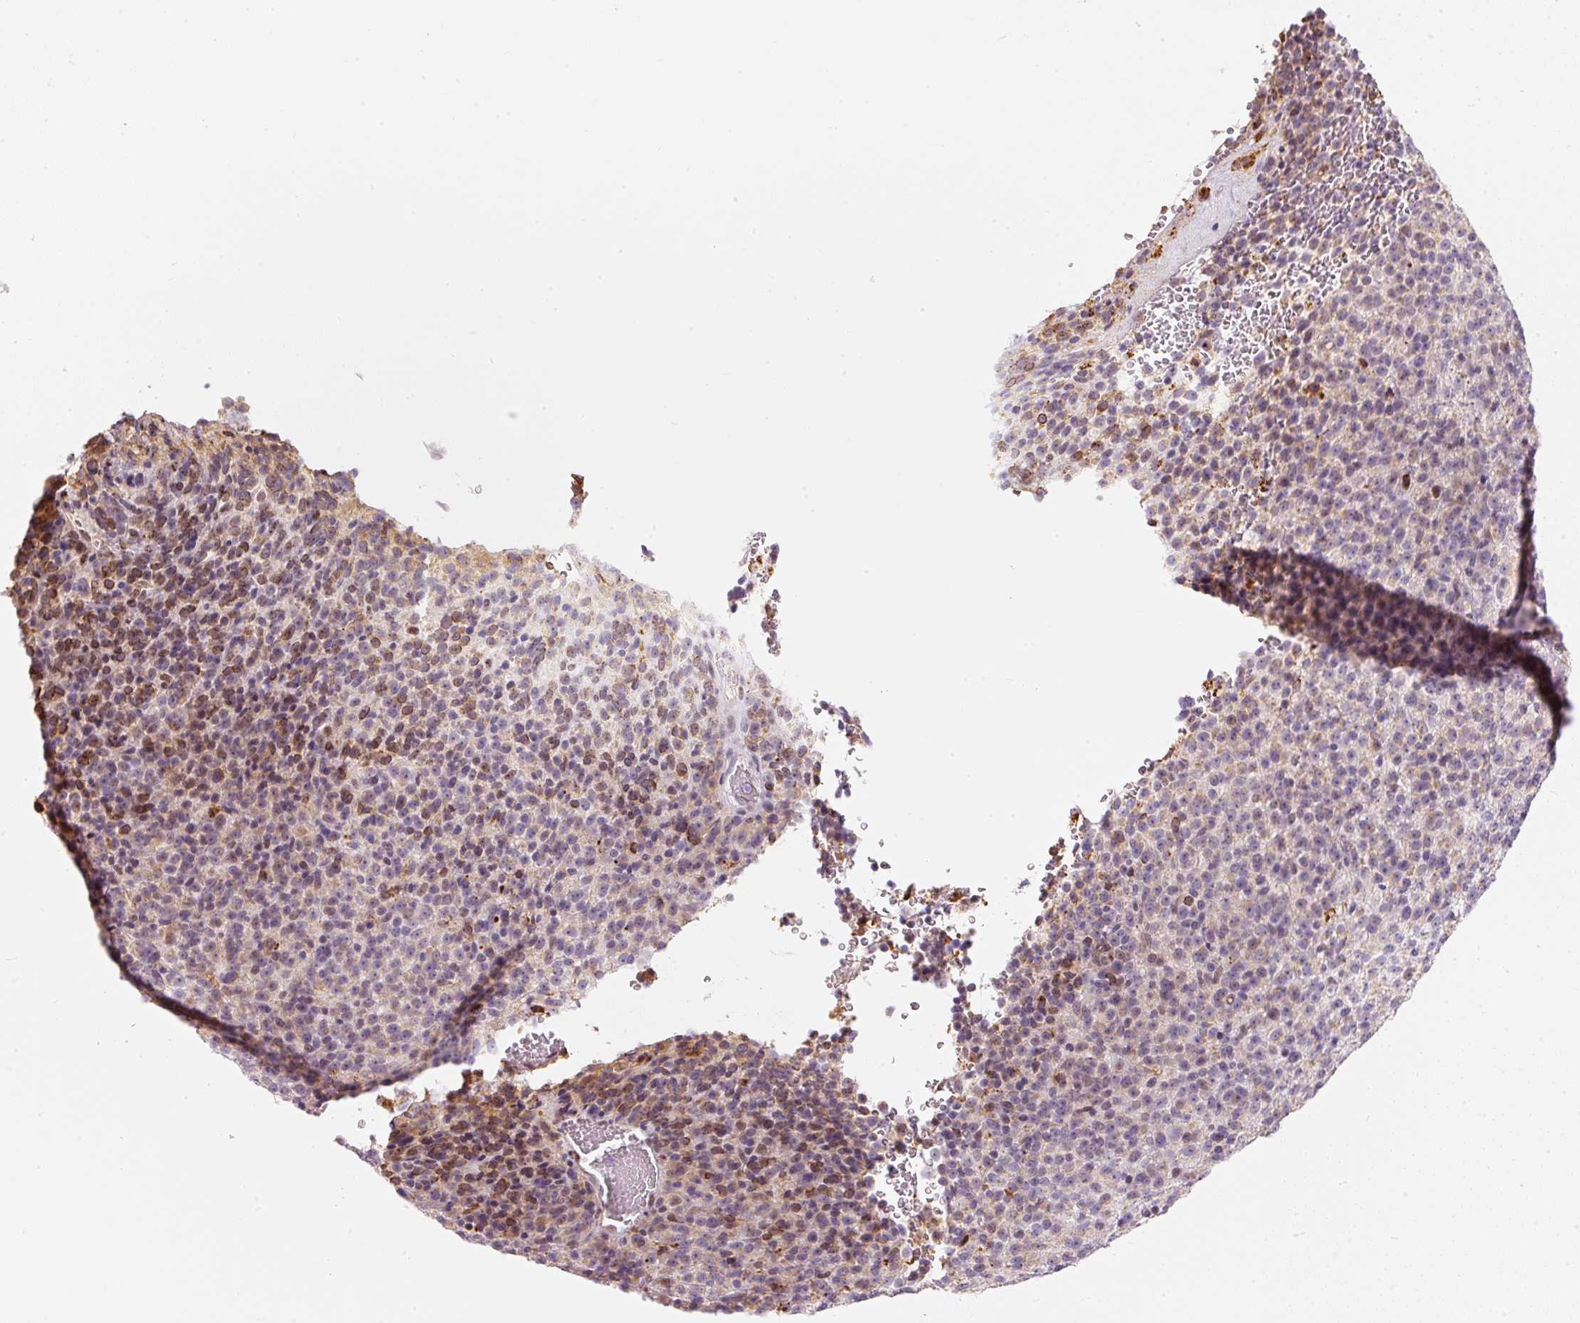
{"staining": {"intensity": "moderate", "quantity": "25%-75%", "location": "cytoplasmic/membranous"}, "tissue": "melanoma", "cell_type": "Tumor cells", "image_type": "cancer", "snomed": [{"axis": "morphology", "description": "Malignant melanoma, Metastatic site"}, {"axis": "topography", "description": "Brain"}], "caption": "This photomicrograph exhibits malignant melanoma (metastatic site) stained with IHC to label a protein in brown. The cytoplasmic/membranous of tumor cells show moderate positivity for the protein. Nuclei are counter-stained blue.", "gene": "RNF39", "patient": {"sex": "female", "age": 56}}